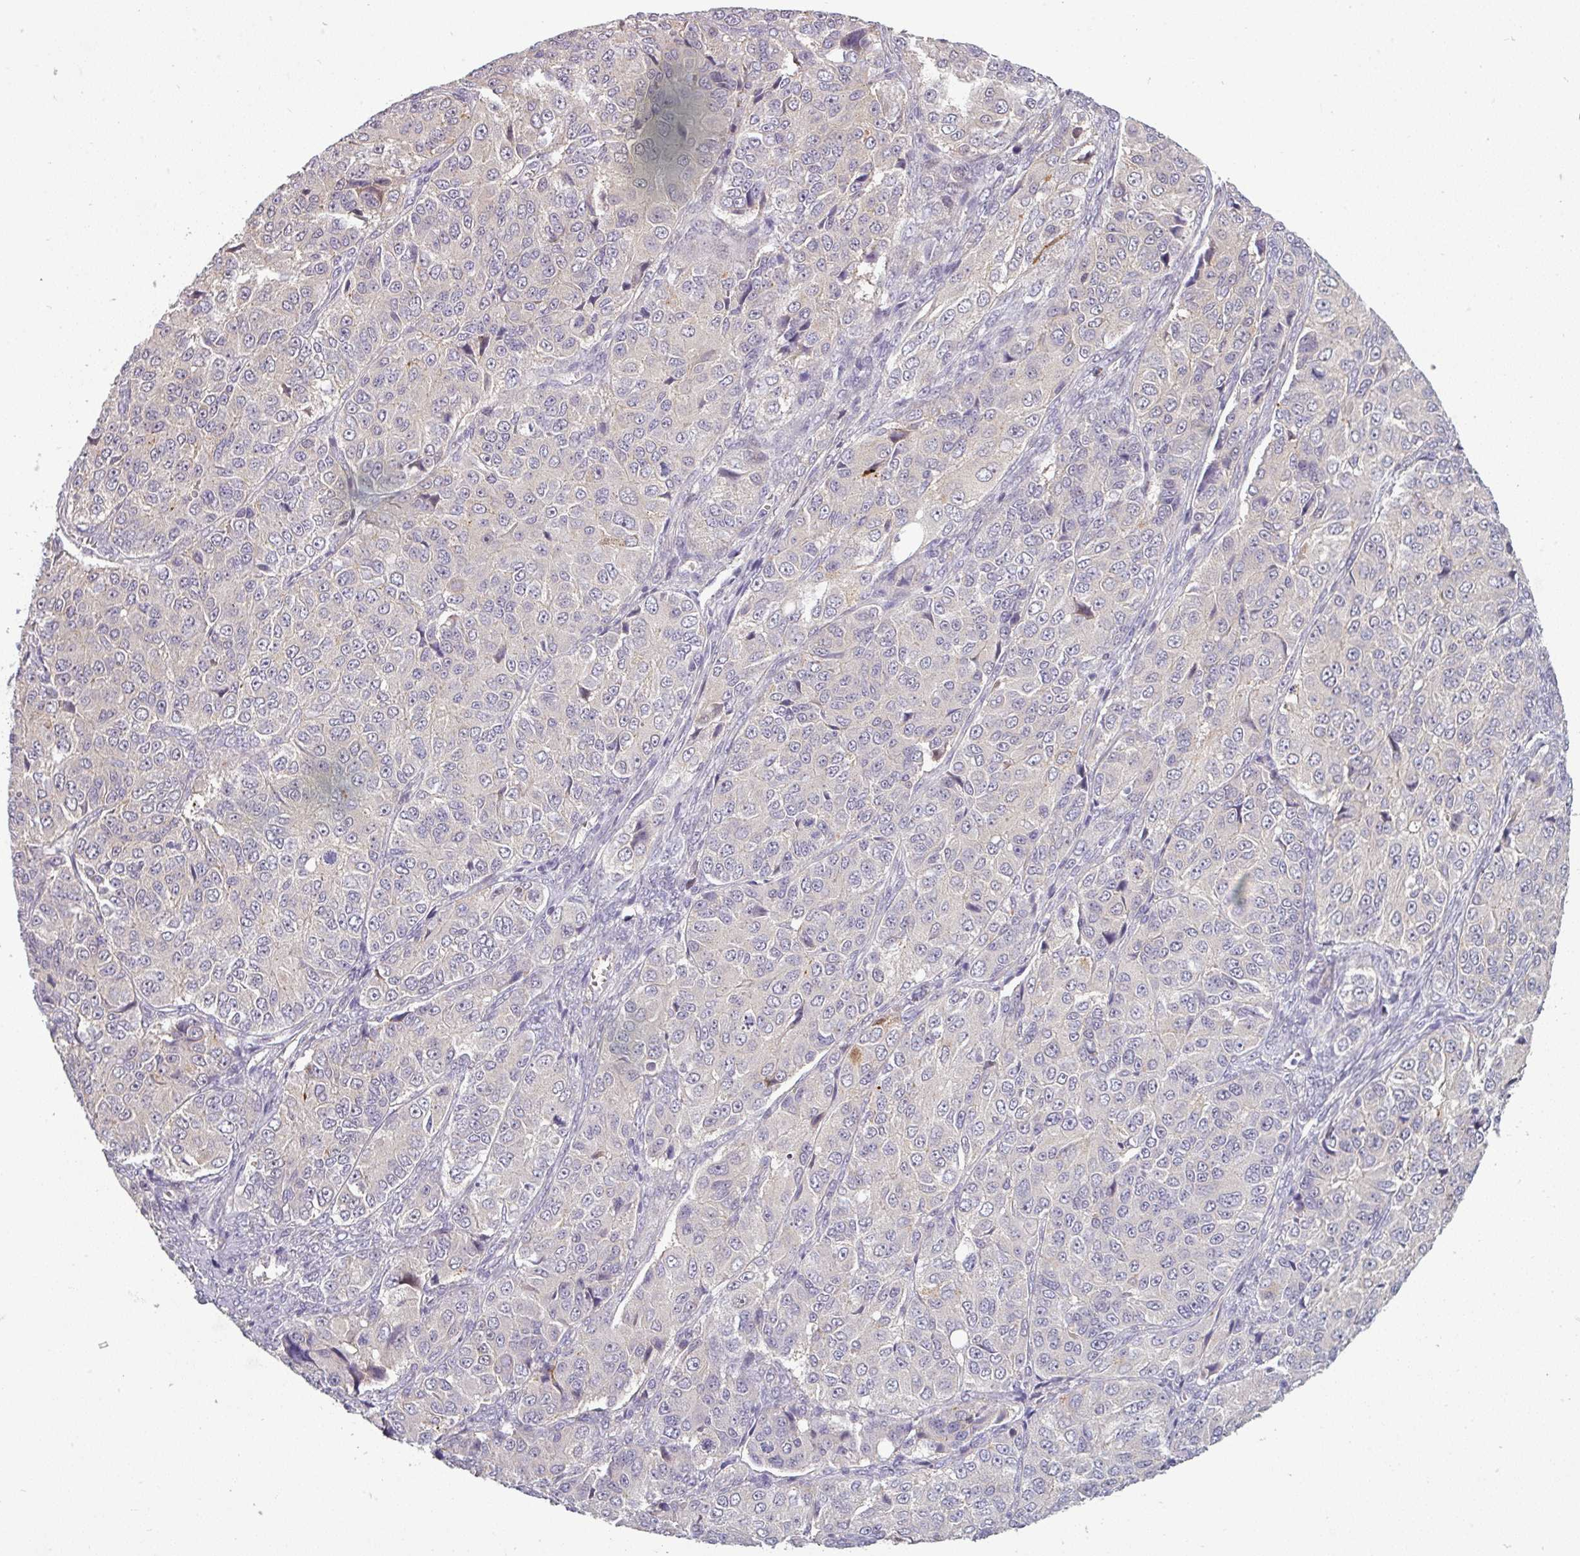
{"staining": {"intensity": "negative", "quantity": "none", "location": "none"}, "tissue": "ovarian cancer", "cell_type": "Tumor cells", "image_type": "cancer", "snomed": [{"axis": "morphology", "description": "Carcinoma, endometroid"}, {"axis": "topography", "description": "Ovary"}], "caption": "Immunohistochemistry (IHC) micrograph of neoplastic tissue: endometroid carcinoma (ovarian) stained with DAB shows no significant protein expression in tumor cells. (Immunohistochemistry, brightfield microscopy, high magnification).", "gene": "C2orf16", "patient": {"sex": "female", "age": 51}}